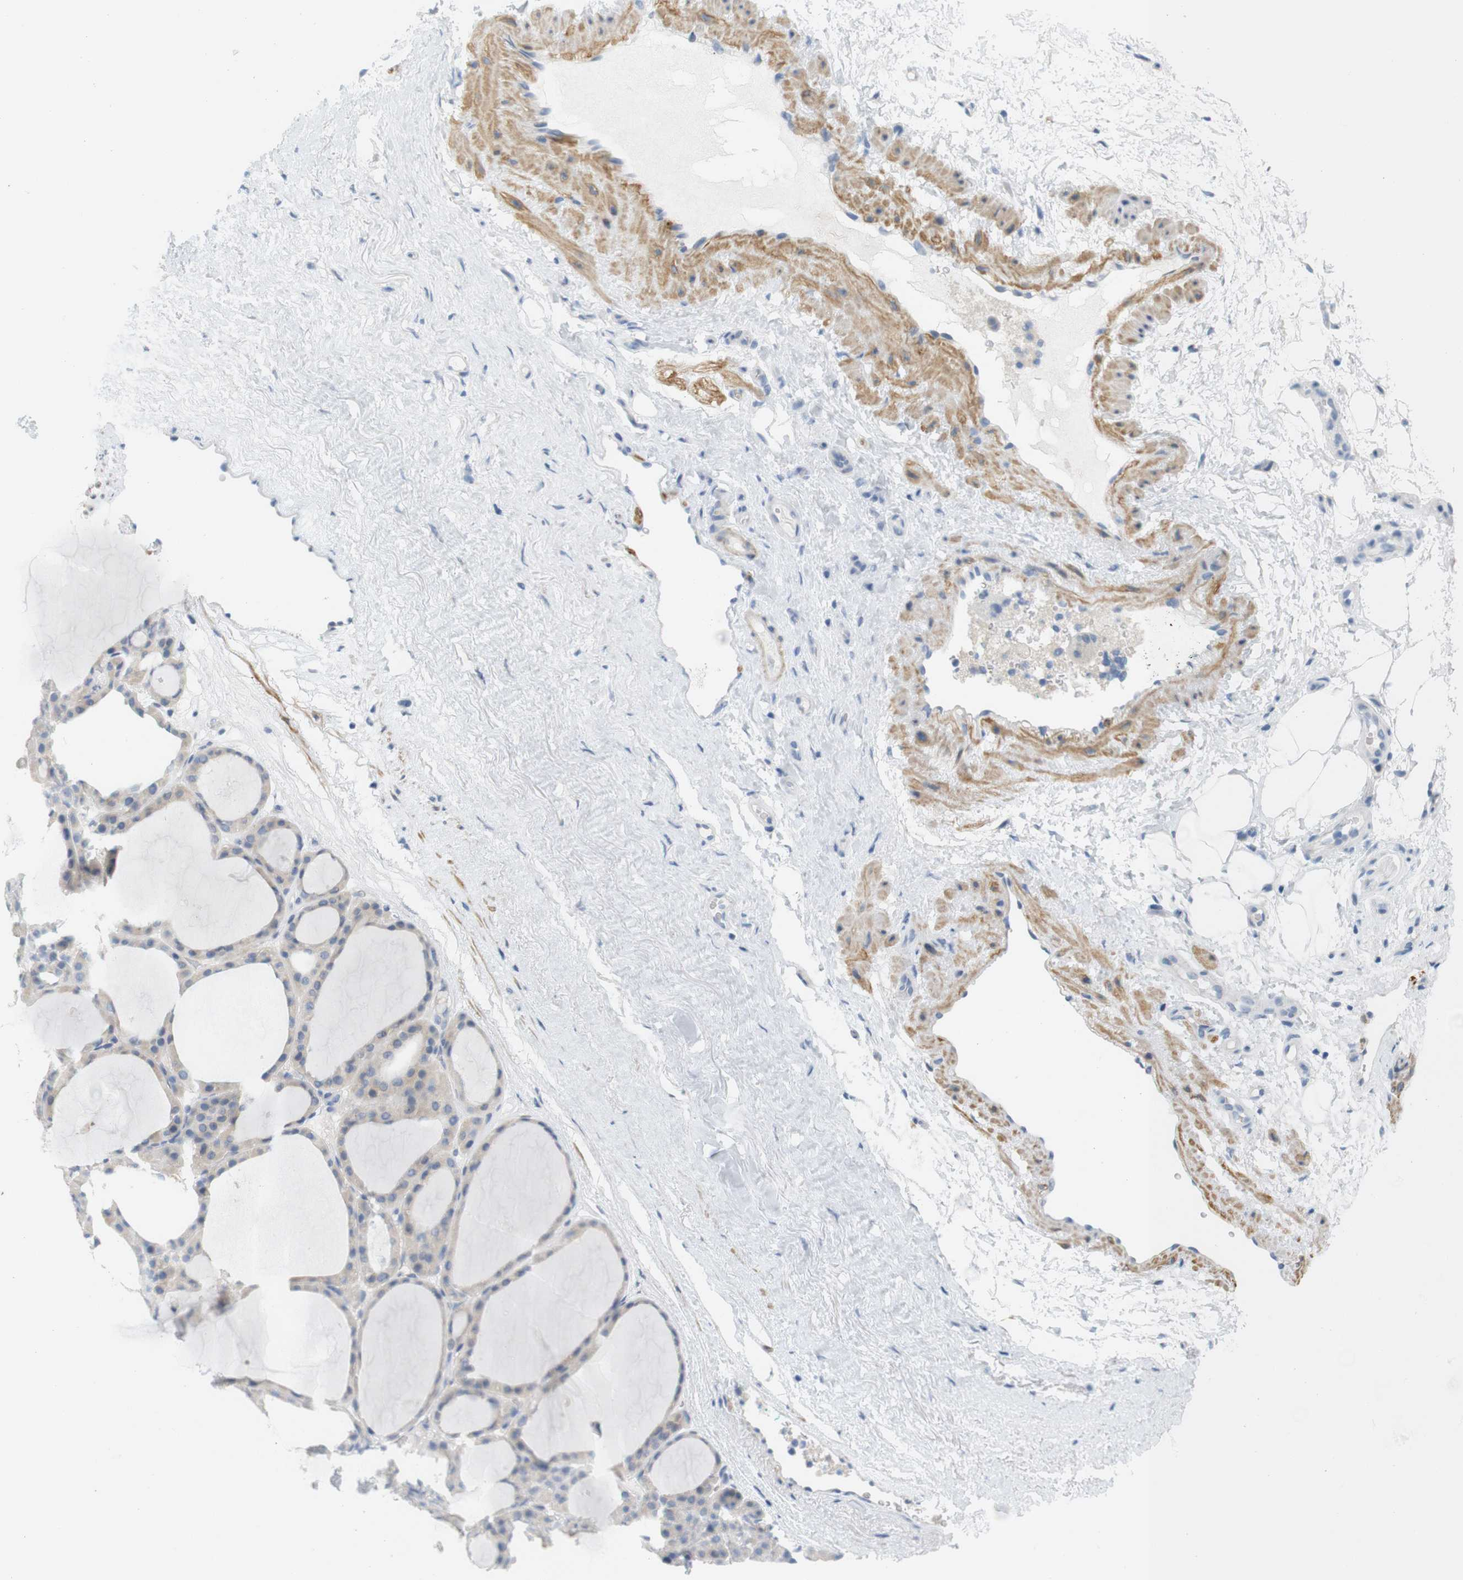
{"staining": {"intensity": "weak", "quantity": "<25%", "location": "cytoplasmic/membranous"}, "tissue": "thyroid gland", "cell_type": "Glandular cells", "image_type": "normal", "snomed": [{"axis": "morphology", "description": "Normal tissue, NOS"}, {"axis": "morphology", "description": "Carcinoma, NOS"}, {"axis": "topography", "description": "Thyroid gland"}], "caption": "DAB (3,3'-diaminobenzidine) immunohistochemical staining of normal thyroid gland displays no significant expression in glandular cells. (DAB (3,3'-diaminobenzidine) immunohistochemistry (IHC) visualized using brightfield microscopy, high magnification).", "gene": "HRH2", "patient": {"sex": "female", "age": 86}}